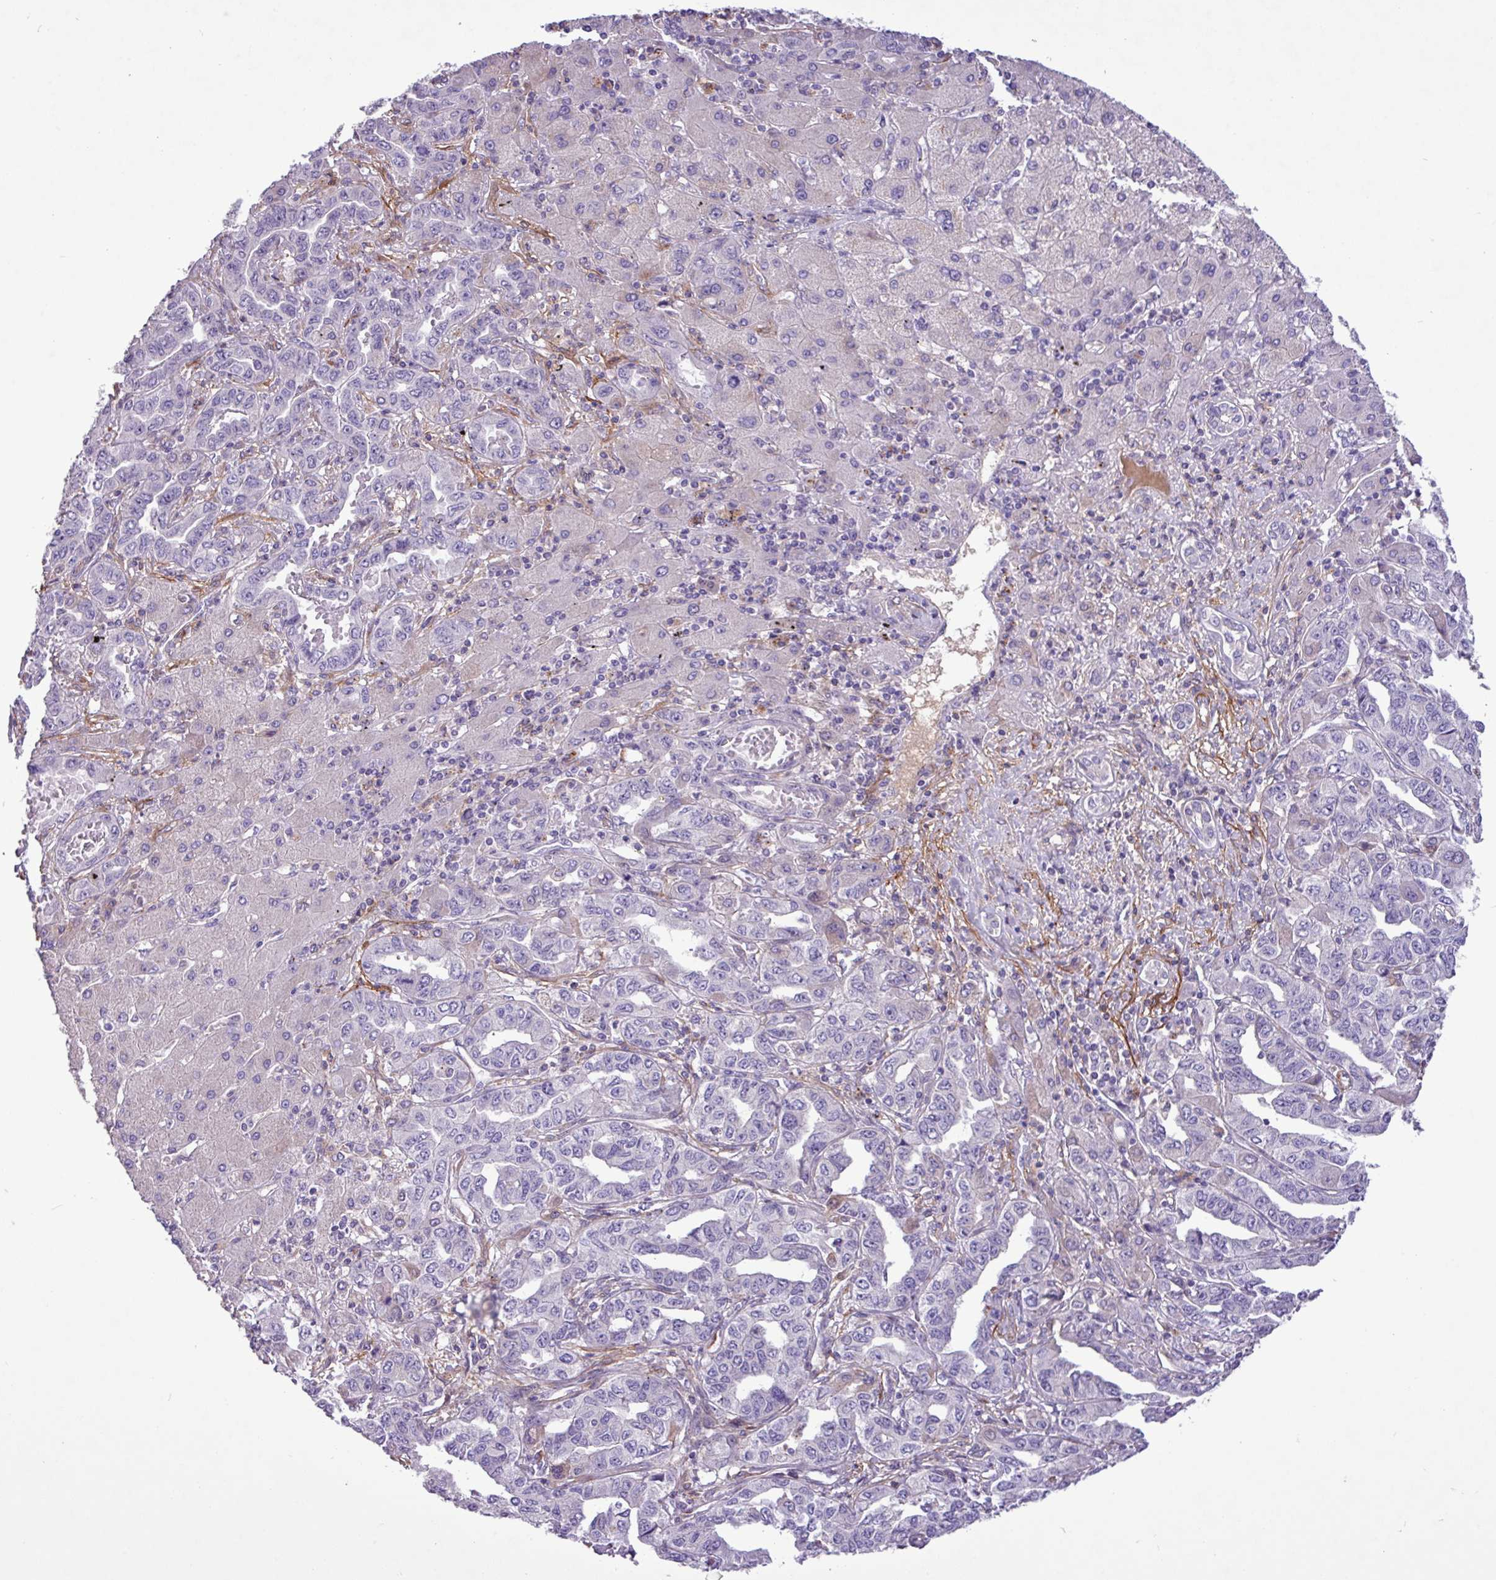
{"staining": {"intensity": "negative", "quantity": "none", "location": "none"}, "tissue": "liver cancer", "cell_type": "Tumor cells", "image_type": "cancer", "snomed": [{"axis": "morphology", "description": "Cholangiocarcinoma"}, {"axis": "topography", "description": "Liver"}], "caption": "Cholangiocarcinoma (liver) stained for a protein using IHC displays no expression tumor cells.", "gene": "CD248", "patient": {"sex": "male", "age": 59}}